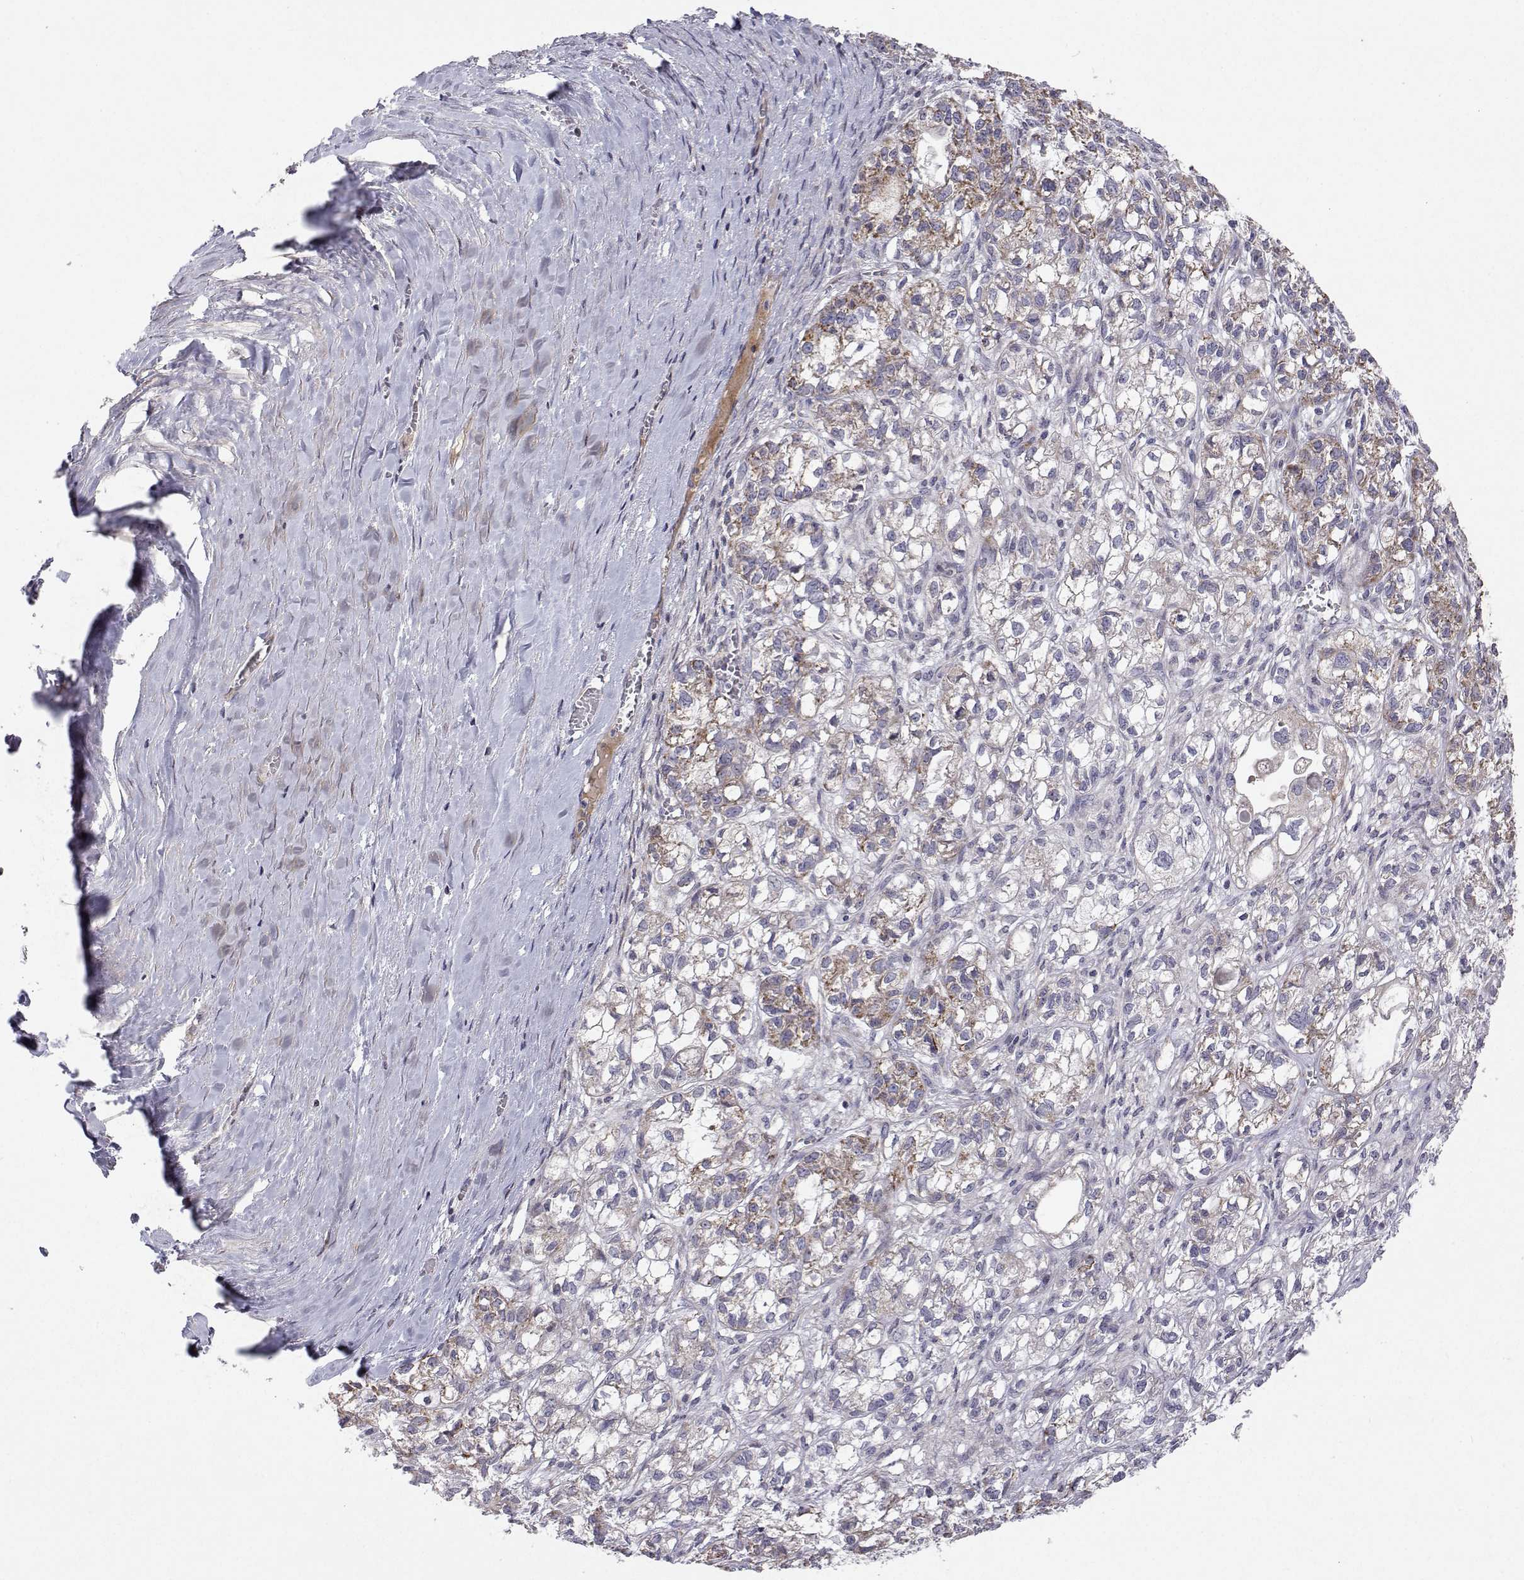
{"staining": {"intensity": "weak", "quantity": "<25%", "location": "cytoplasmic/membranous"}, "tissue": "ovarian cancer", "cell_type": "Tumor cells", "image_type": "cancer", "snomed": [{"axis": "morphology", "description": "Carcinoma, endometroid"}, {"axis": "topography", "description": "Ovary"}], "caption": "DAB (3,3'-diaminobenzidine) immunohistochemical staining of ovarian cancer (endometroid carcinoma) exhibits no significant positivity in tumor cells. Brightfield microscopy of IHC stained with DAB (brown) and hematoxylin (blue), captured at high magnification.", "gene": "MRPL3", "patient": {"sex": "female", "age": 64}}